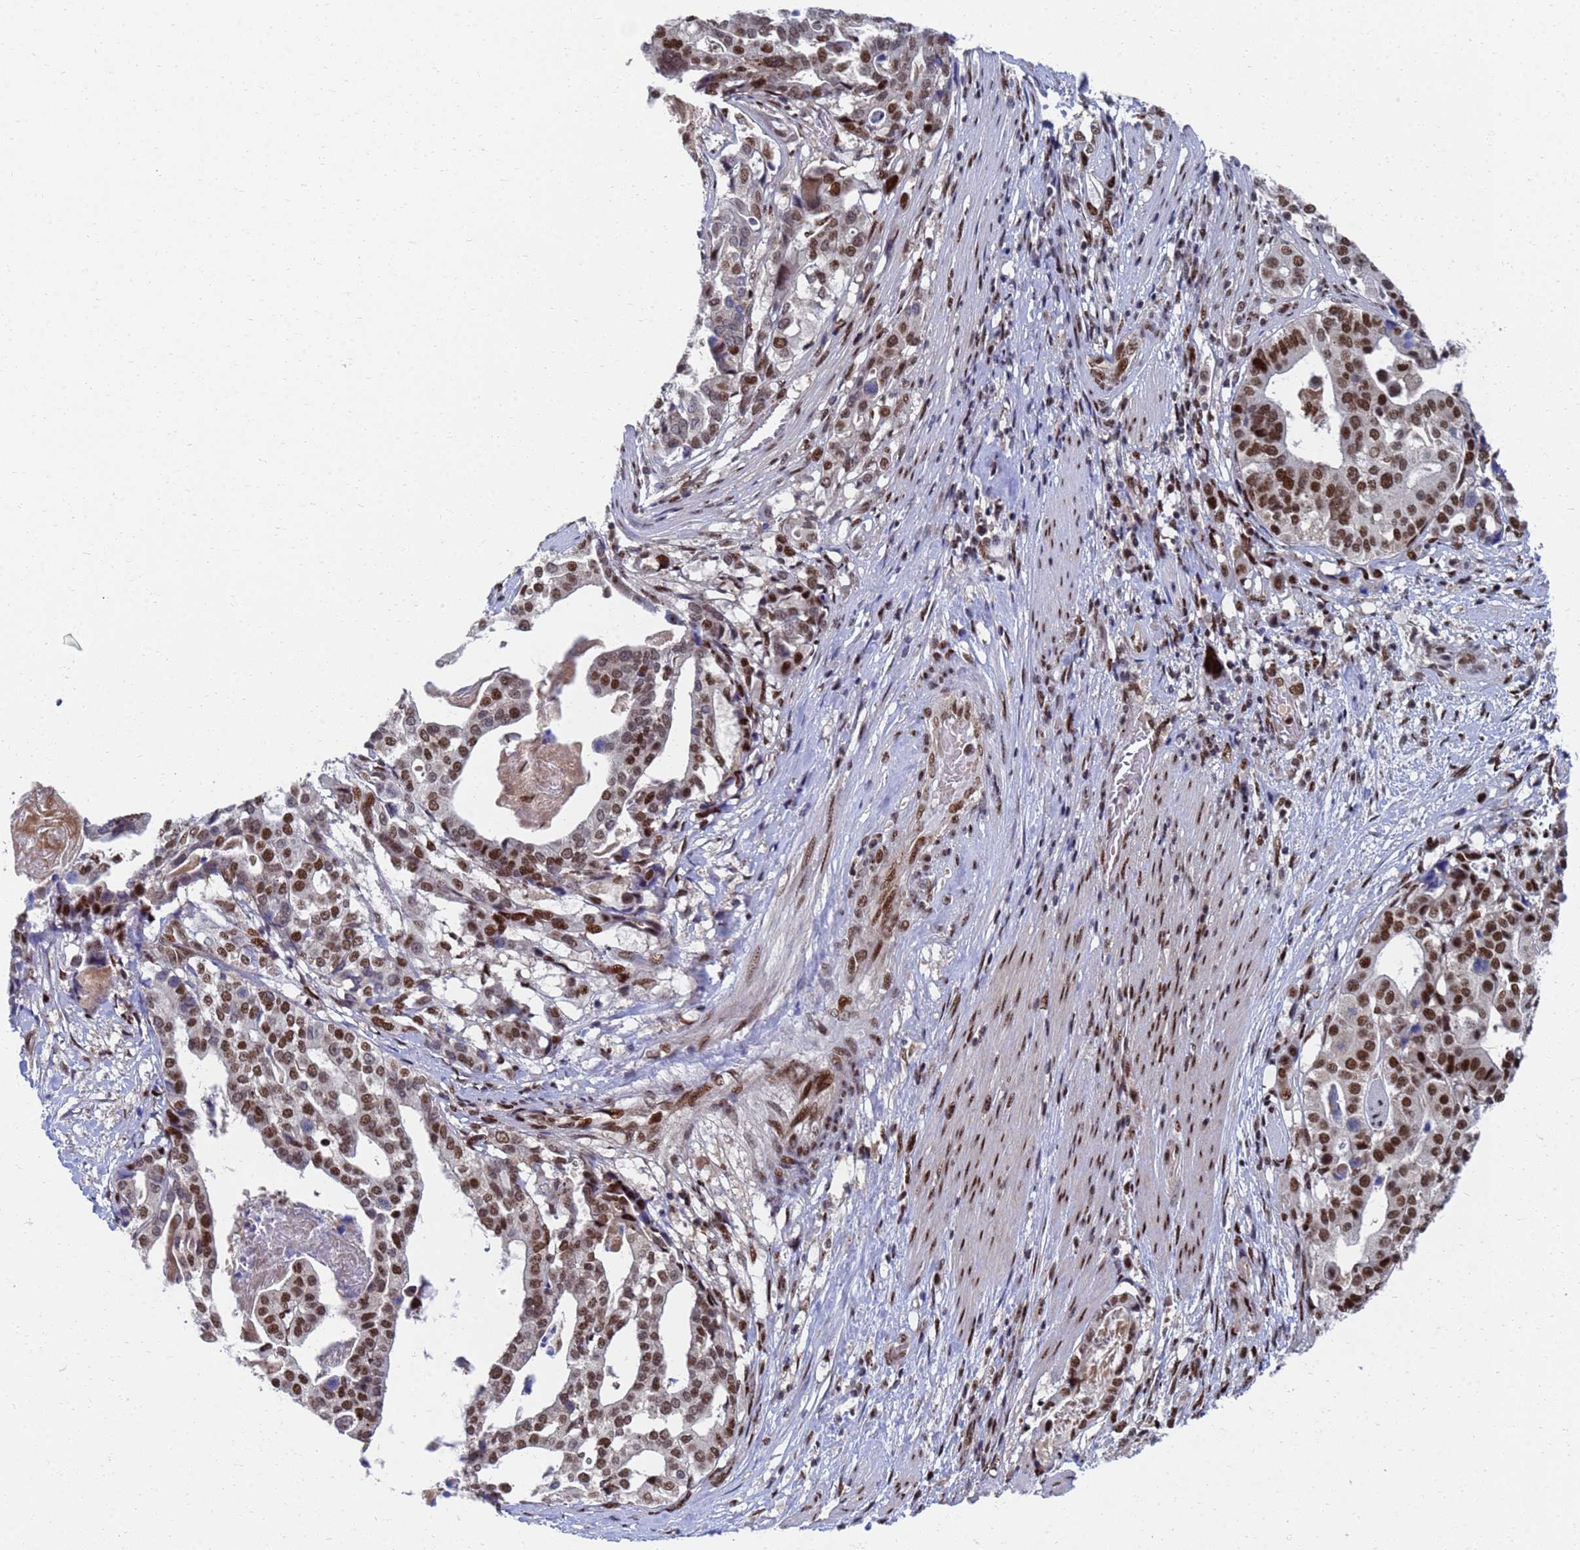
{"staining": {"intensity": "moderate", "quantity": ">75%", "location": "nuclear"}, "tissue": "stomach cancer", "cell_type": "Tumor cells", "image_type": "cancer", "snomed": [{"axis": "morphology", "description": "Adenocarcinoma, NOS"}, {"axis": "topography", "description": "Stomach"}], "caption": "Immunohistochemistry photomicrograph of stomach cancer stained for a protein (brown), which reveals medium levels of moderate nuclear positivity in approximately >75% of tumor cells.", "gene": "AP5Z1", "patient": {"sex": "male", "age": 48}}